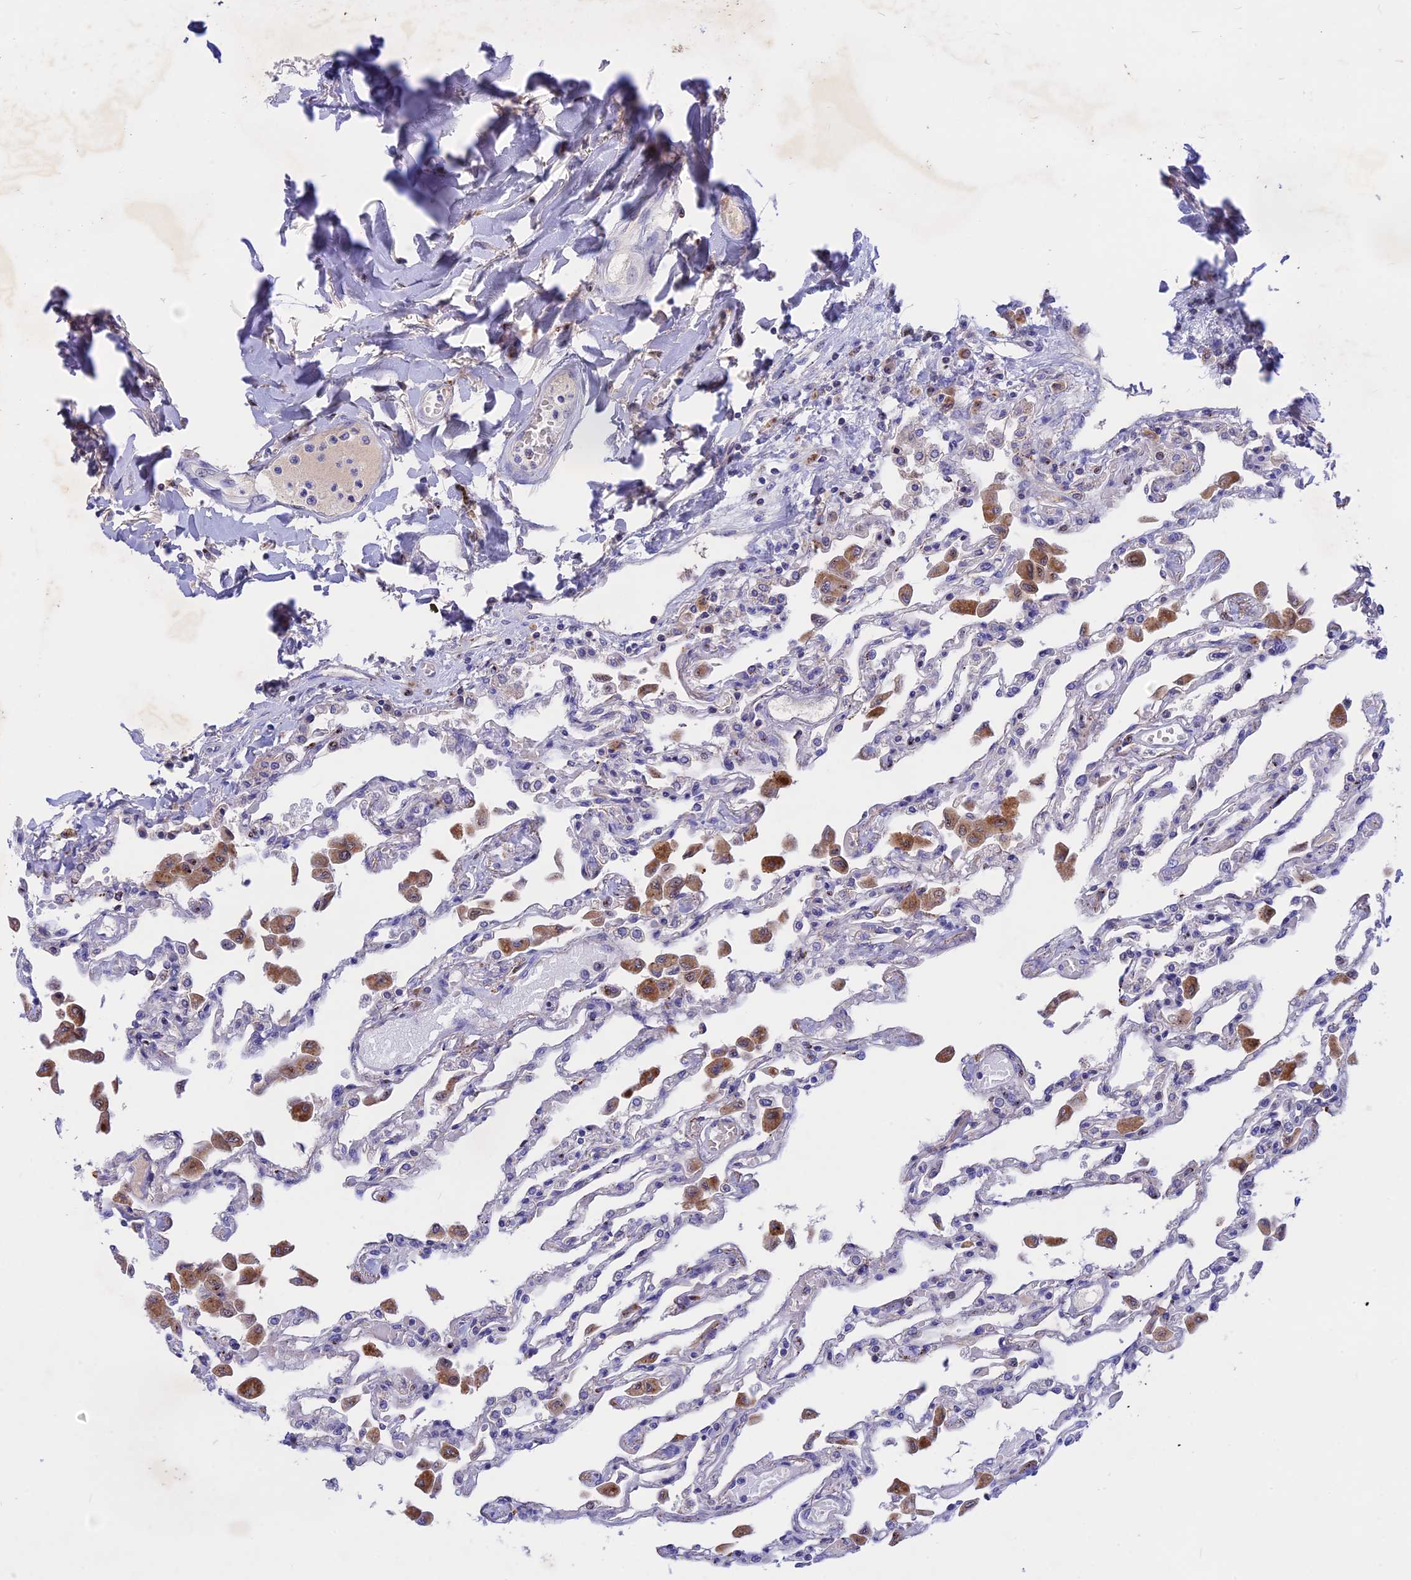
{"staining": {"intensity": "negative", "quantity": "none", "location": "none"}, "tissue": "lung", "cell_type": "Alveolar cells", "image_type": "normal", "snomed": [{"axis": "morphology", "description": "Normal tissue, NOS"}, {"axis": "topography", "description": "Bronchus"}, {"axis": "topography", "description": "Lung"}], "caption": "A high-resolution photomicrograph shows immunohistochemistry staining of normal lung, which reveals no significant staining in alveolar cells. (Stains: DAB (3,3'-diaminobenzidine) immunohistochemistry with hematoxylin counter stain, Microscopy: brightfield microscopy at high magnification).", "gene": "GK5", "patient": {"sex": "female", "age": 49}}